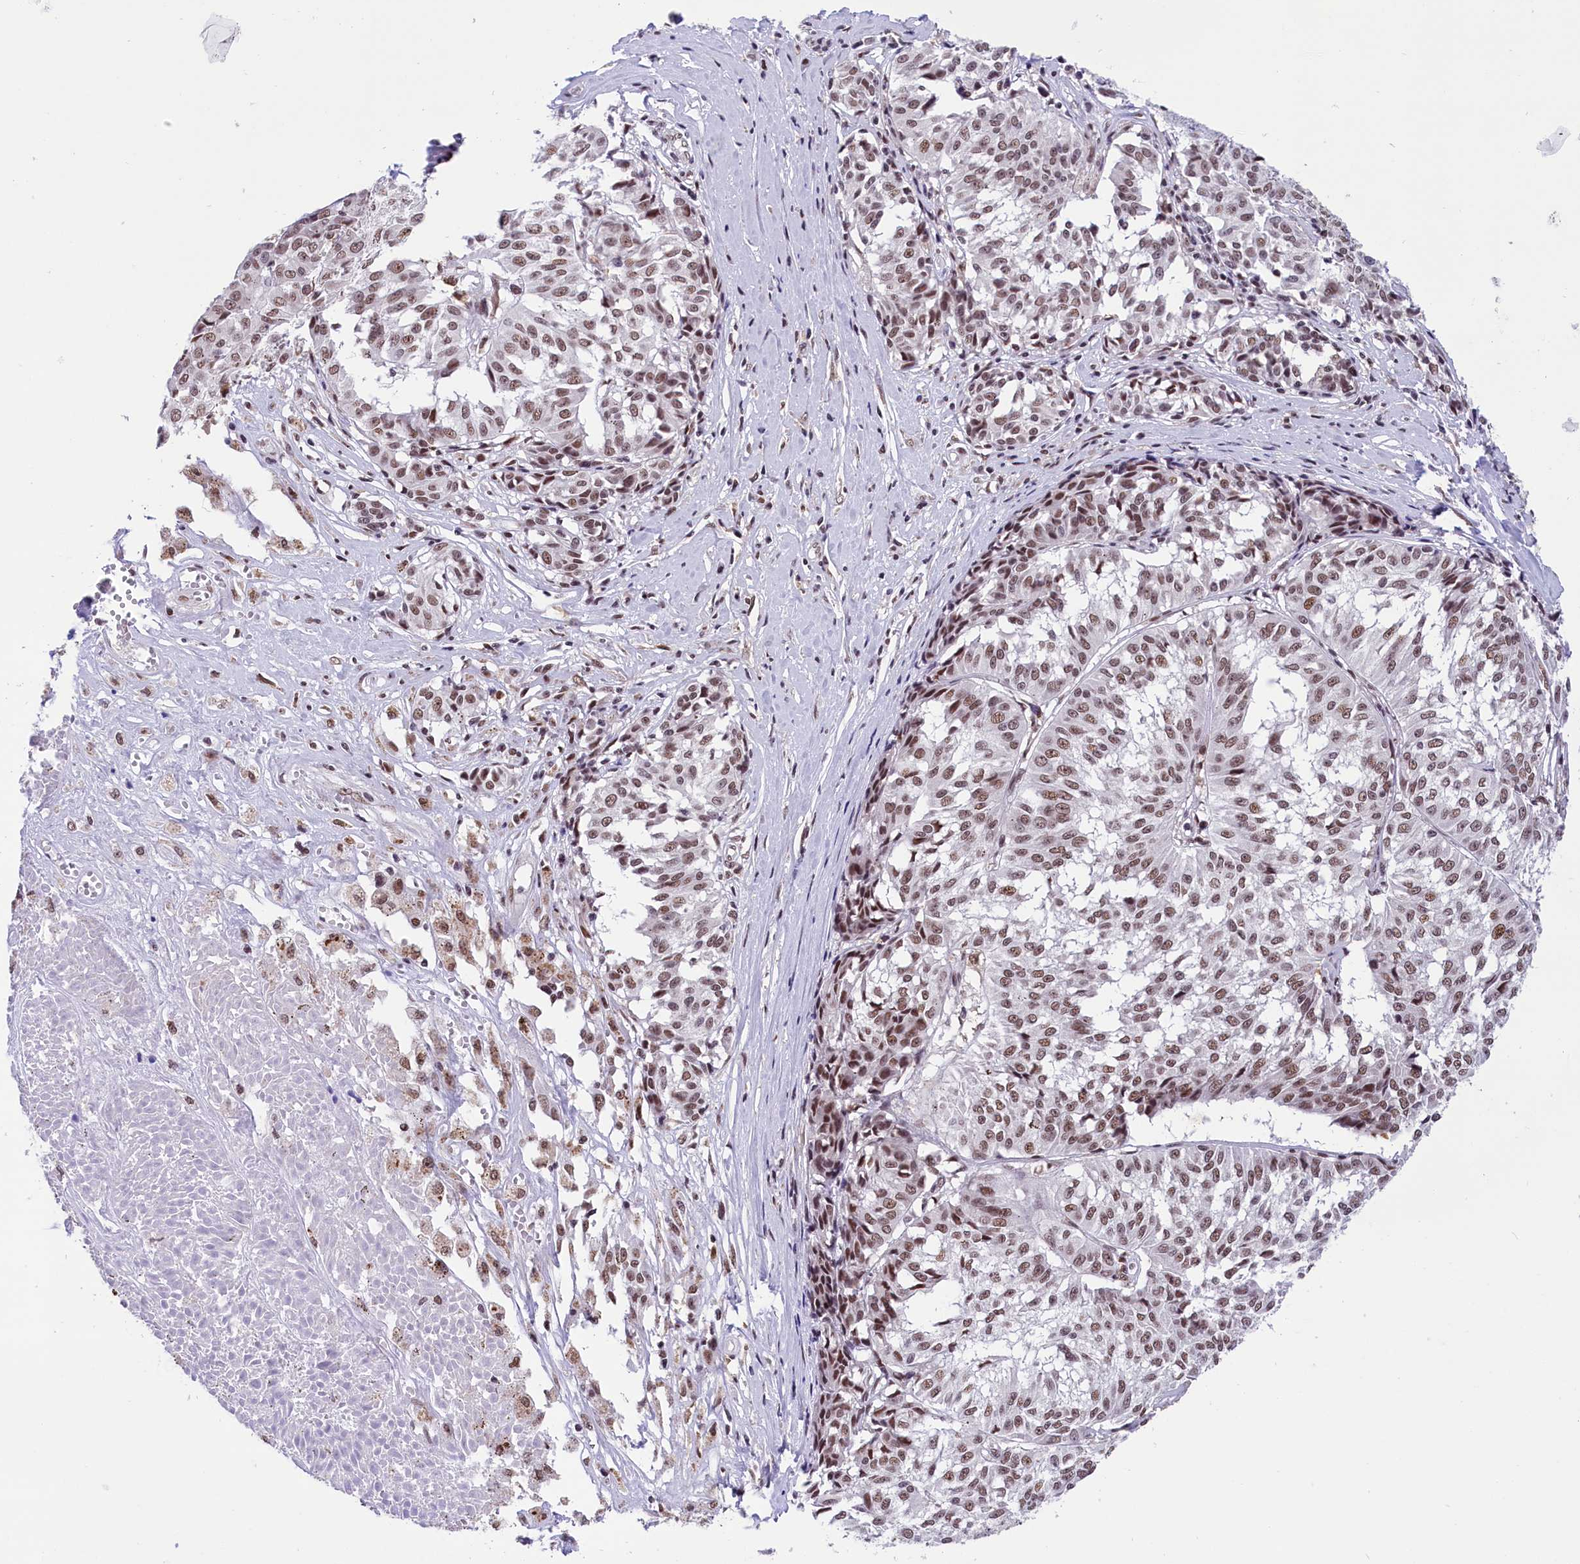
{"staining": {"intensity": "moderate", "quantity": ">75%", "location": "nuclear"}, "tissue": "melanoma", "cell_type": "Tumor cells", "image_type": "cancer", "snomed": [{"axis": "morphology", "description": "Malignant melanoma, NOS"}, {"axis": "topography", "description": "Skin"}], "caption": "DAB (3,3'-diaminobenzidine) immunohistochemical staining of human melanoma exhibits moderate nuclear protein positivity in approximately >75% of tumor cells. Ihc stains the protein in brown and the nuclei are stained blue.", "gene": "CDYL2", "patient": {"sex": "female", "age": 72}}